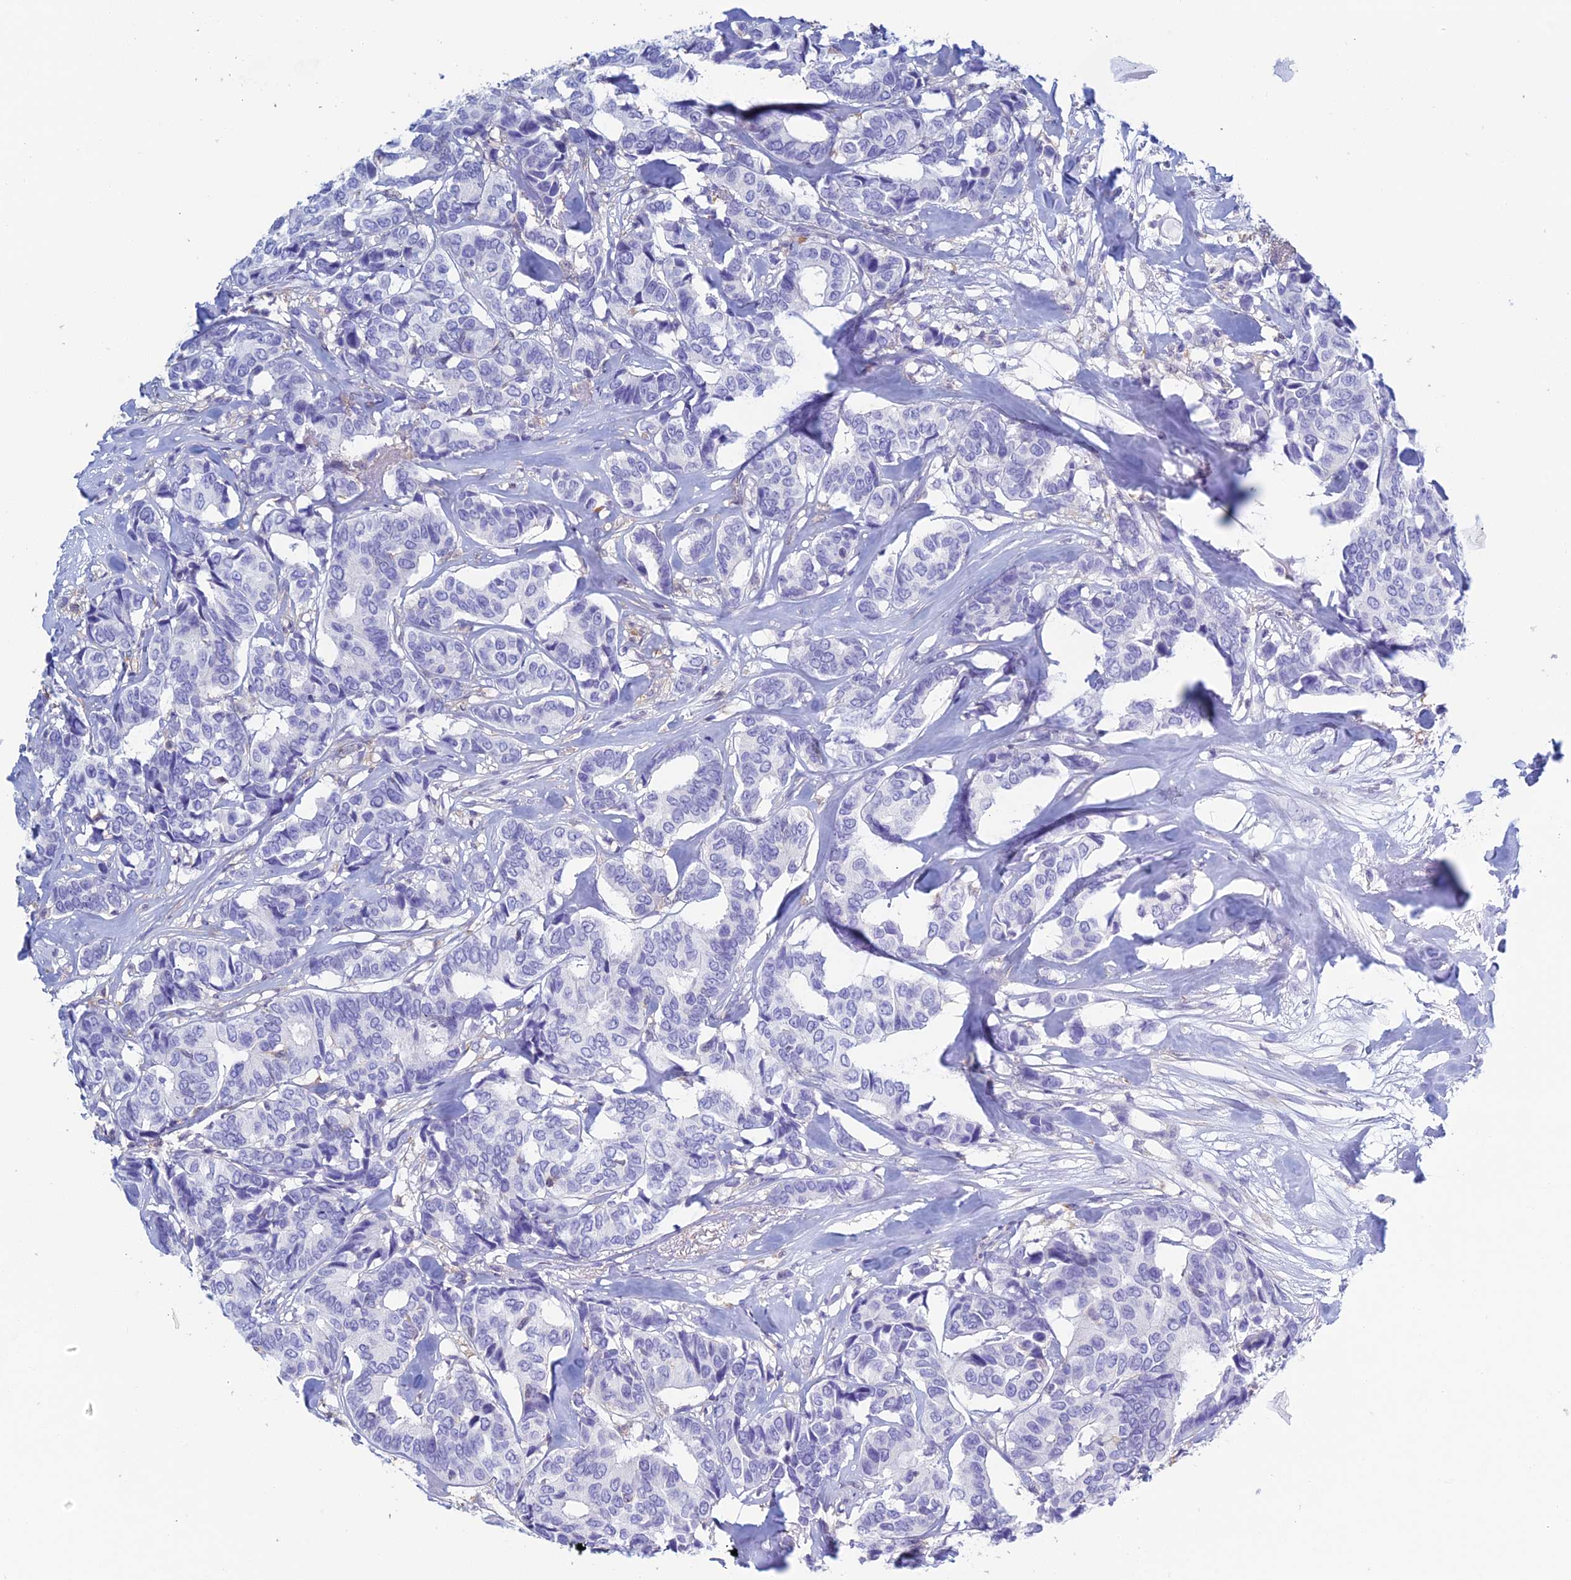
{"staining": {"intensity": "negative", "quantity": "none", "location": "none"}, "tissue": "breast cancer", "cell_type": "Tumor cells", "image_type": "cancer", "snomed": [{"axis": "morphology", "description": "Duct carcinoma"}, {"axis": "topography", "description": "Breast"}], "caption": "Image shows no protein expression in tumor cells of invasive ductal carcinoma (breast) tissue.", "gene": "KCNK17", "patient": {"sex": "female", "age": 87}}